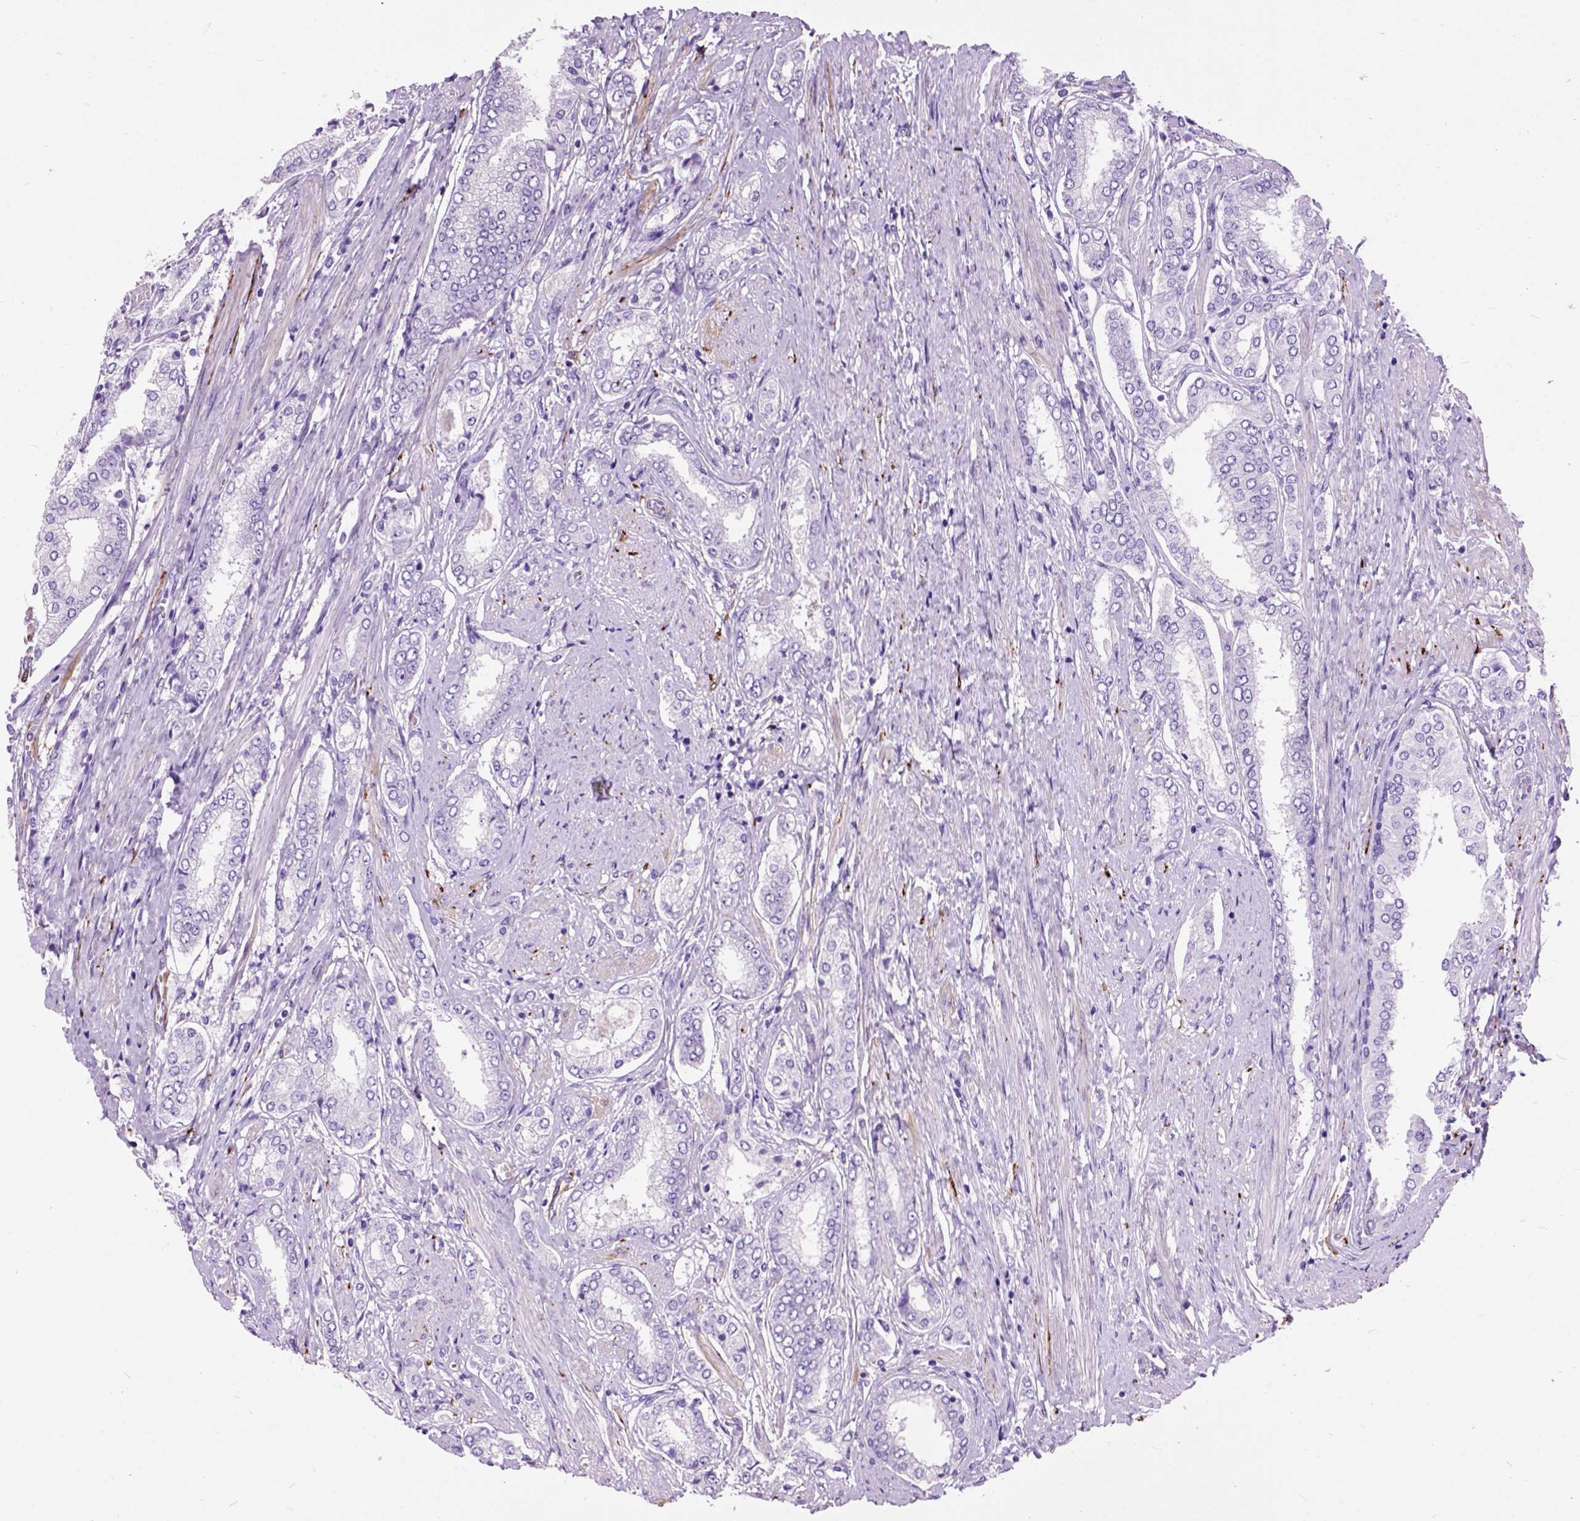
{"staining": {"intensity": "negative", "quantity": "none", "location": "none"}, "tissue": "prostate cancer", "cell_type": "Tumor cells", "image_type": "cancer", "snomed": [{"axis": "morphology", "description": "Adenocarcinoma, NOS"}, {"axis": "topography", "description": "Prostate"}], "caption": "Immunohistochemical staining of prostate cancer (adenocarcinoma) shows no significant positivity in tumor cells. (DAB IHC visualized using brightfield microscopy, high magnification).", "gene": "MAPT", "patient": {"sex": "male", "age": 63}}